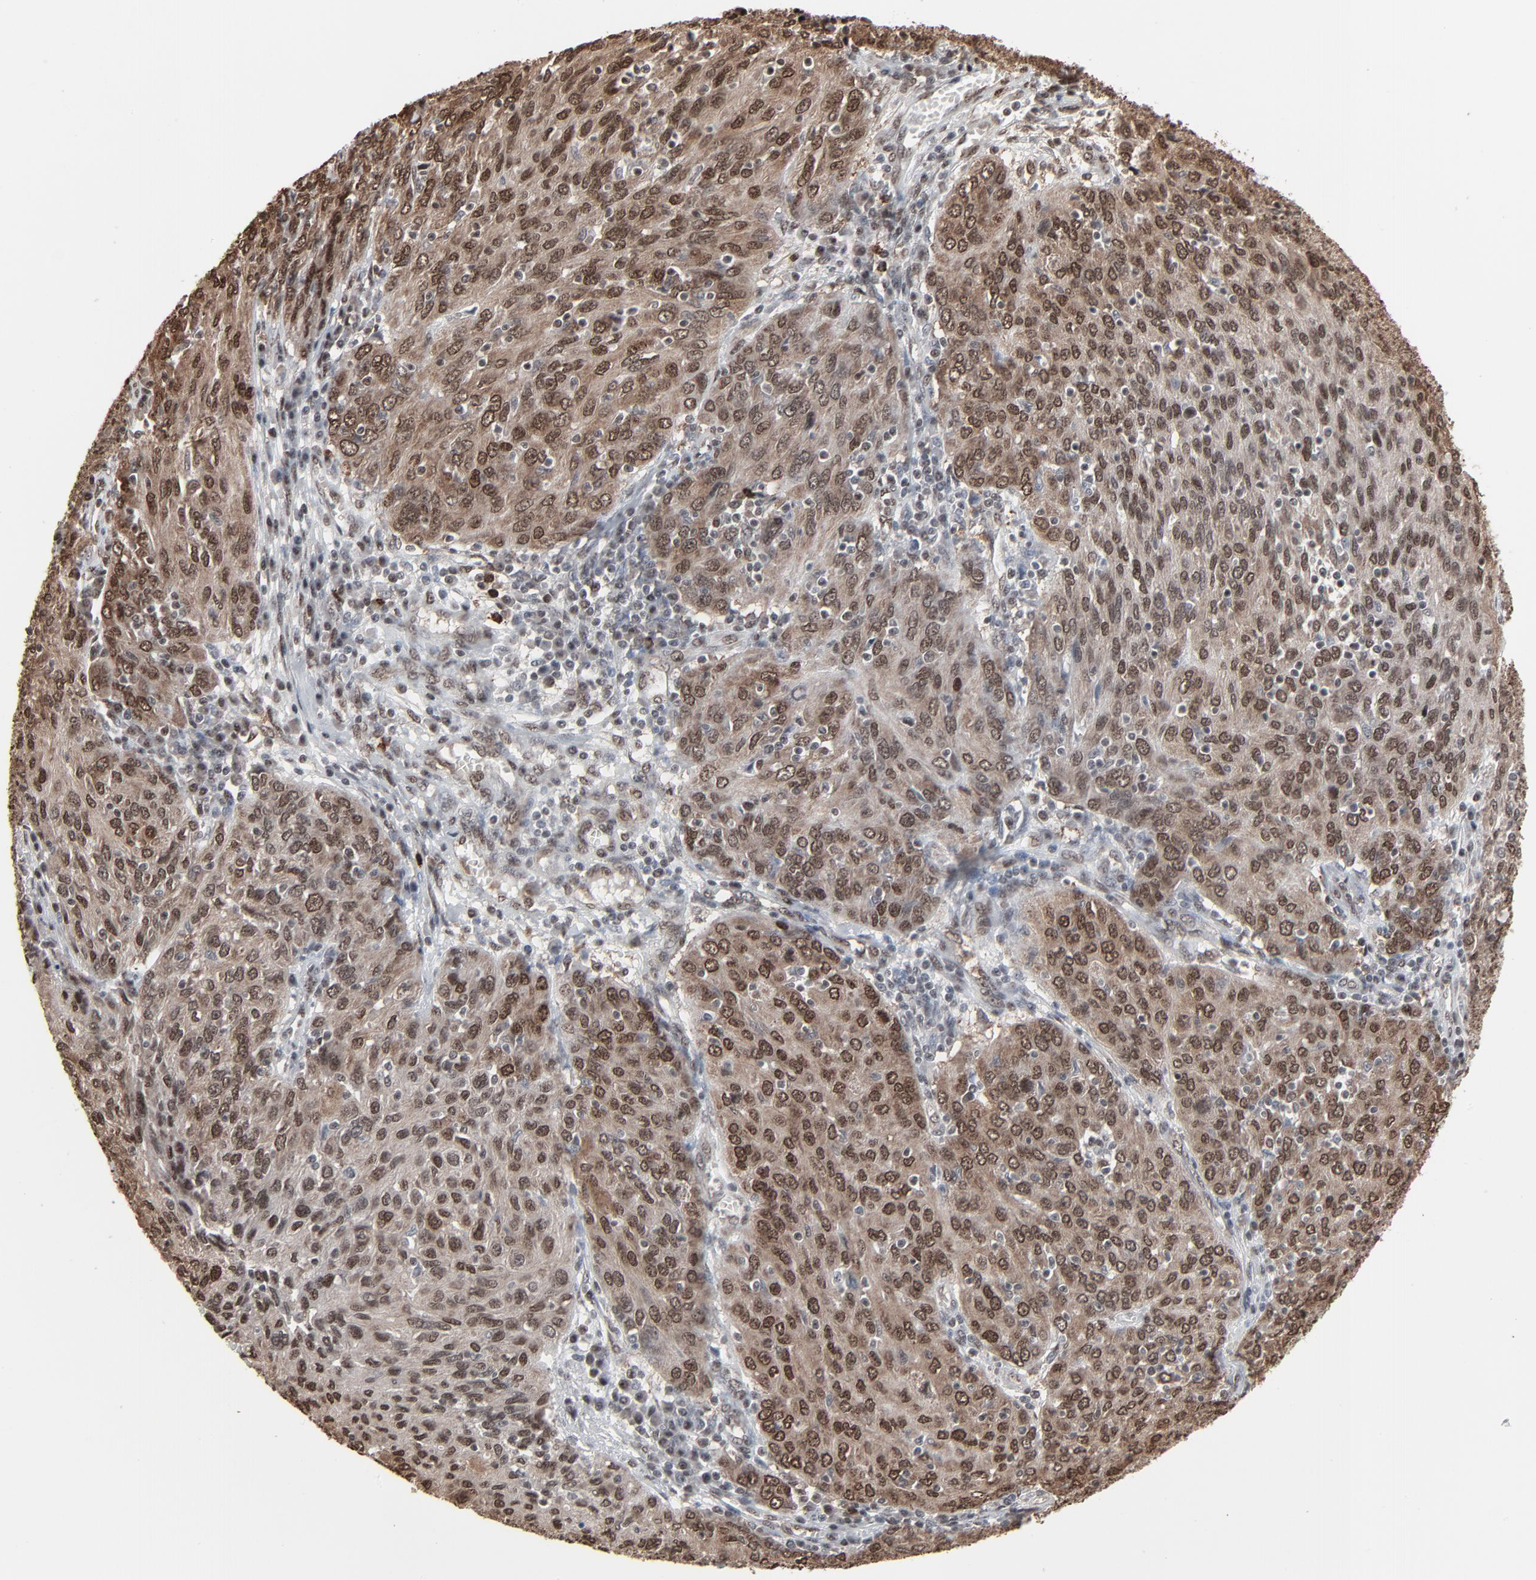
{"staining": {"intensity": "strong", "quantity": ">75%", "location": "cytoplasmic/membranous,nuclear"}, "tissue": "ovarian cancer", "cell_type": "Tumor cells", "image_type": "cancer", "snomed": [{"axis": "morphology", "description": "Carcinoma, endometroid"}, {"axis": "topography", "description": "Ovary"}], "caption": "Ovarian endometroid carcinoma stained with a protein marker shows strong staining in tumor cells.", "gene": "MEIS2", "patient": {"sex": "female", "age": 50}}